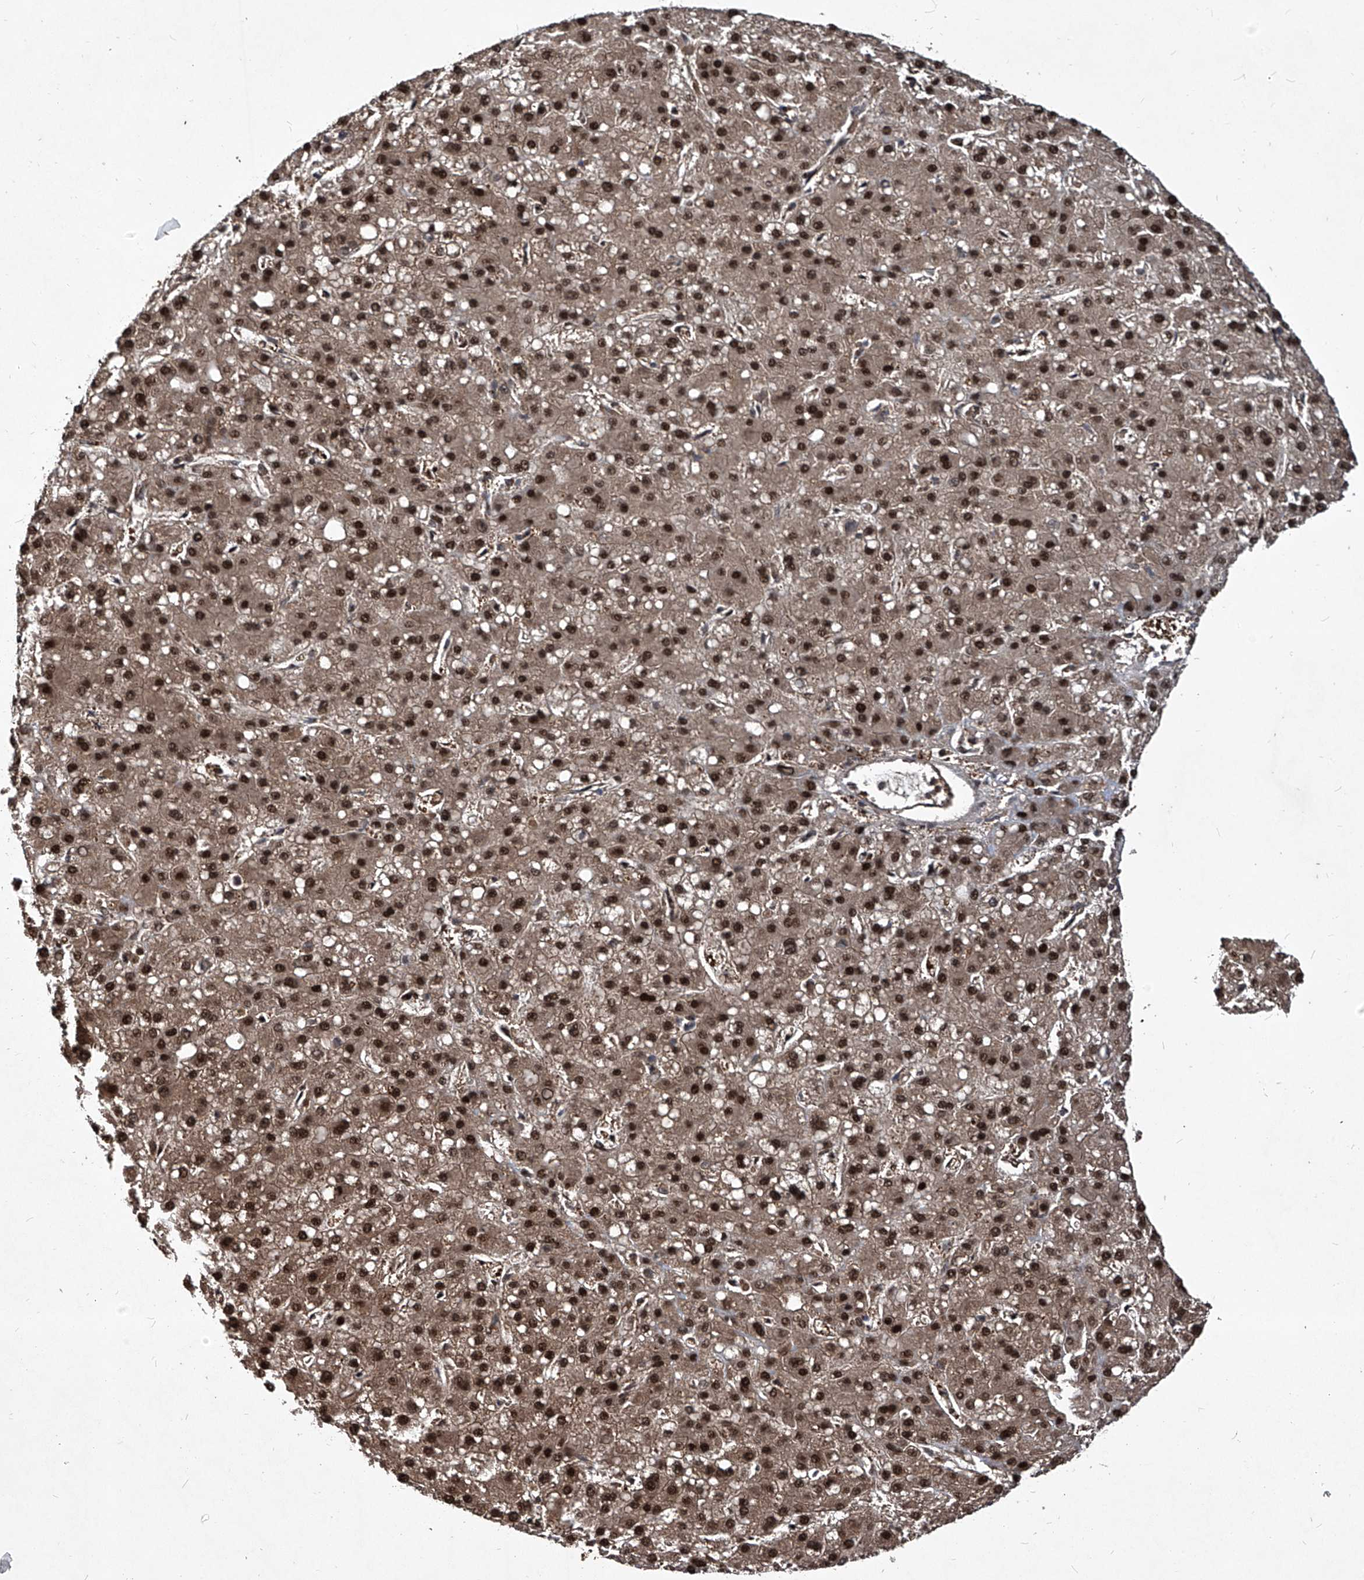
{"staining": {"intensity": "strong", "quantity": ">75%", "location": "nuclear"}, "tissue": "liver cancer", "cell_type": "Tumor cells", "image_type": "cancer", "snomed": [{"axis": "morphology", "description": "Carcinoma, Hepatocellular, NOS"}, {"axis": "topography", "description": "Liver"}], "caption": "Immunohistochemical staining of liver cancer exhibits high levels of strong nuclear protein positivity in approximately >75% of tumor cells.", "gene": "PSMB1", "patient": {"sex": "male", "age": 67}}